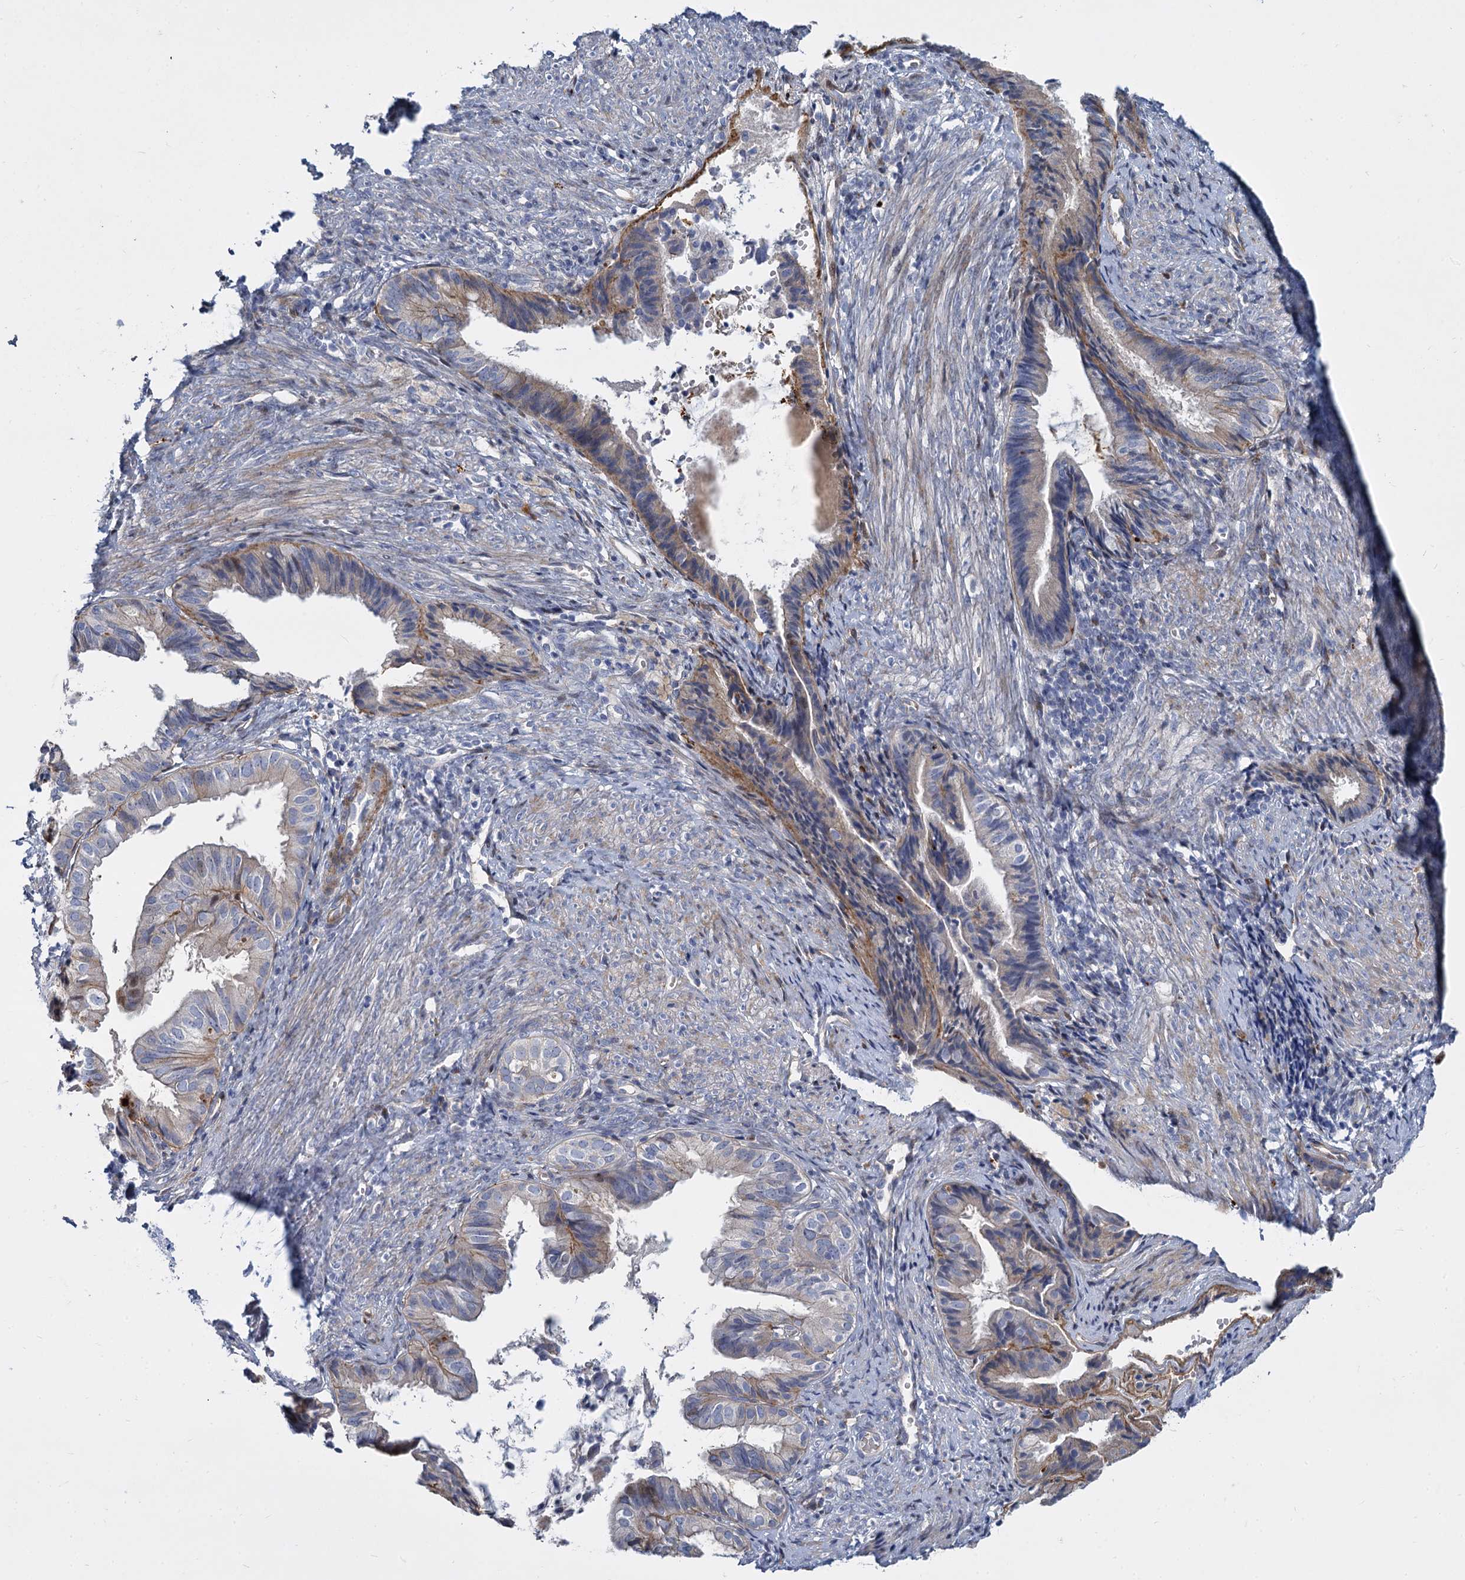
{"staining": {"intensity": "weak", "quantity": "<25%", "location": "cytoplasmic/membranous"}, "tissue": "endometrial cancer", "cell_type": "Tumor cells", "image_type": "cancer", "snomed": [{"axis": "morphology", "description": "Adenocarcinoma, NOS"}, {"axis": "topography", "description": "Endometrium"}], "caption": "Tumor cells show no significant protein expression in endometrial cancer (adenocarcinoma).", "gene": "TRIM77", "patient": {"sex": "female", "age": 86}}